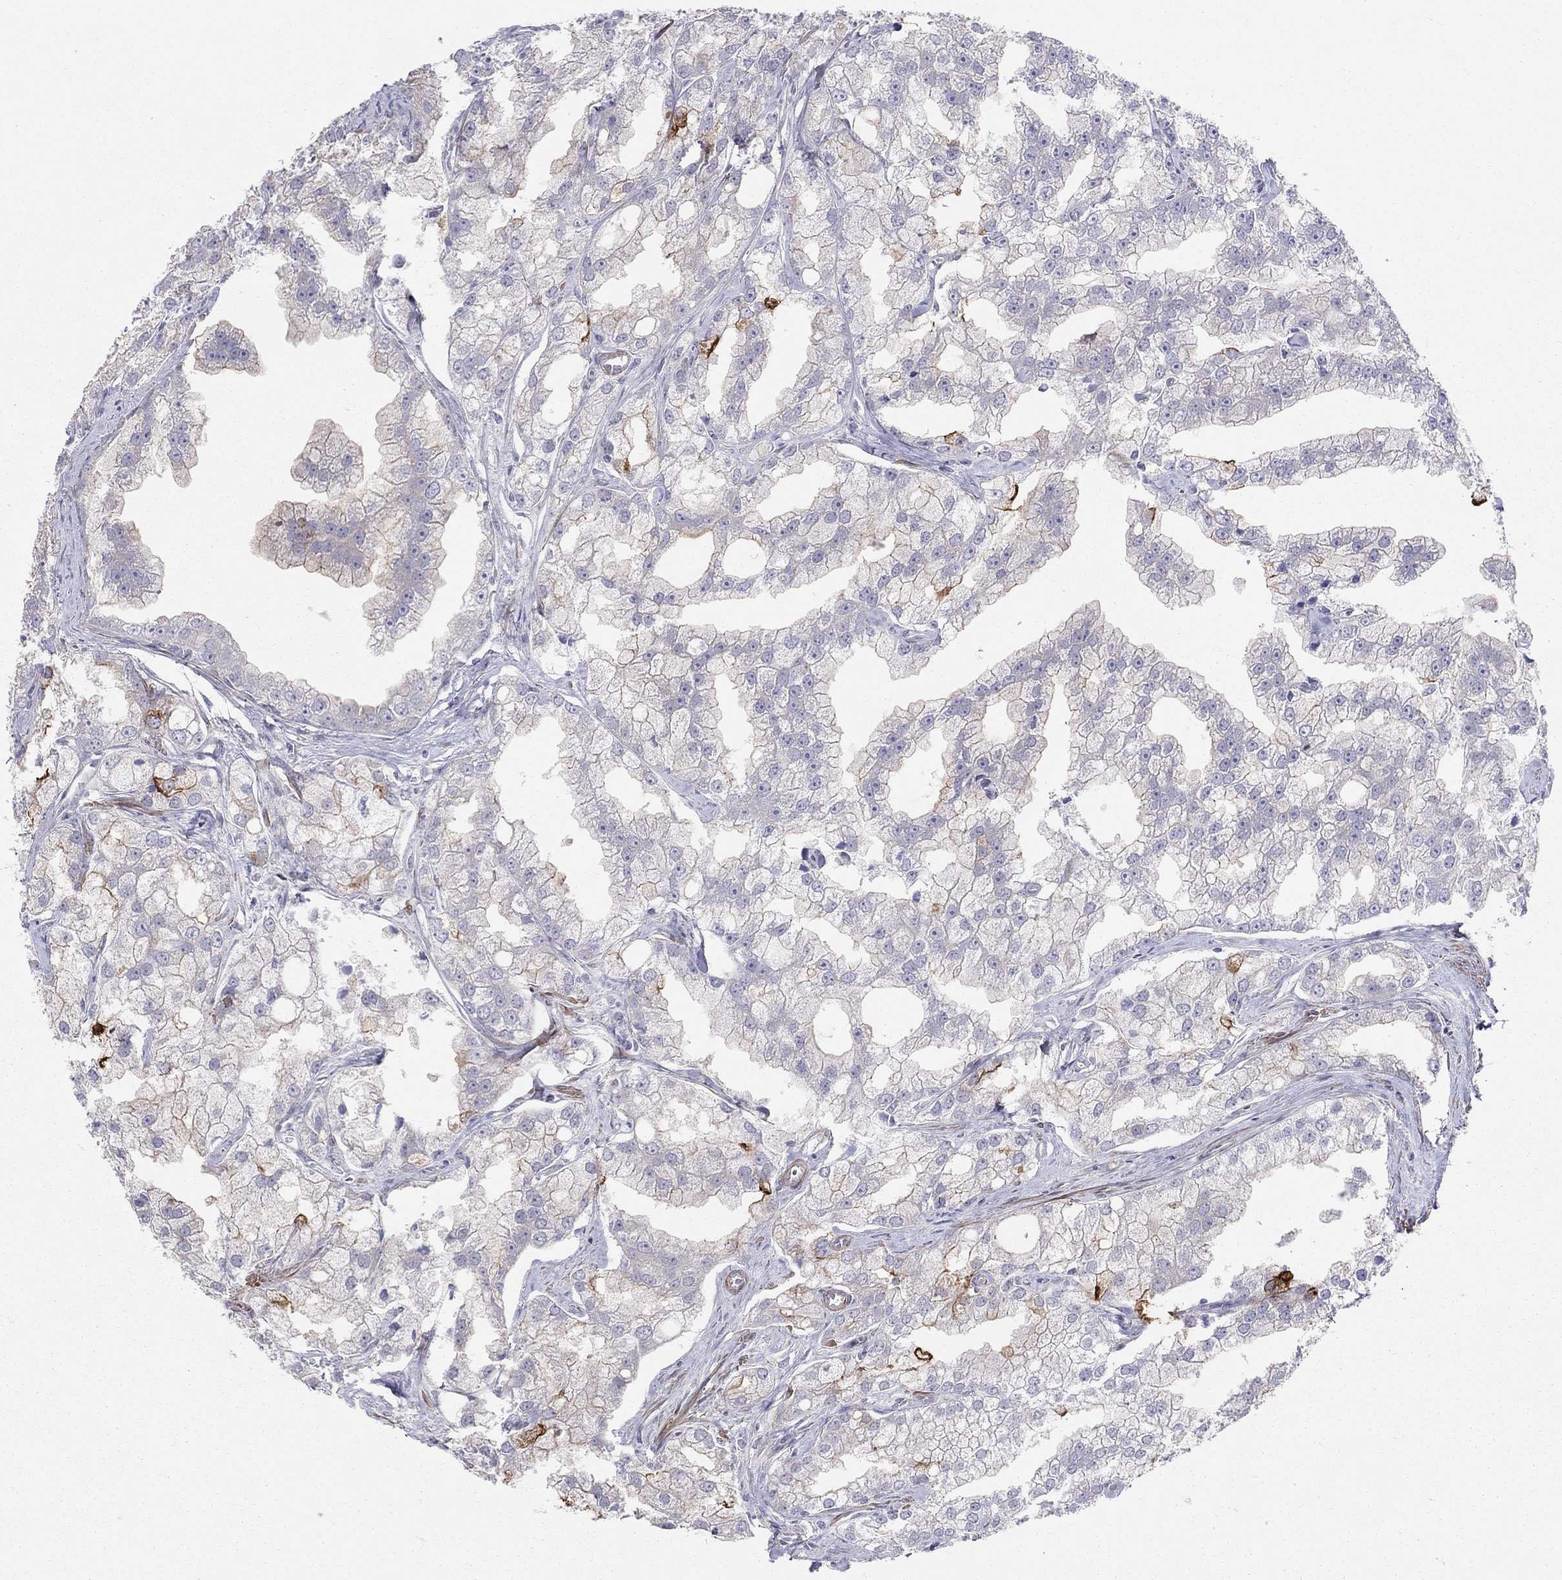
{"staining": {"intensity": "strong", "quantity": "<25%", "location": "cytoplasmic/membranous"}, "tissue": "prostate cancer", "cell_type": "Tumor cells", "image_type": "cancer", "snomed": [{"axis": "morphology", "description": "Adenocarcinoma, NOS"}, {"axis": "topography", "description": "Prostate"}], "caption": "A medium amount of strong cytoplasmic/membranous positivity is identified in approximately <25% of tumor cells in prostate adenocarcinoma tissue.", "gene": "SYTL2", "patient": {"sex": "male", "age": 70}}